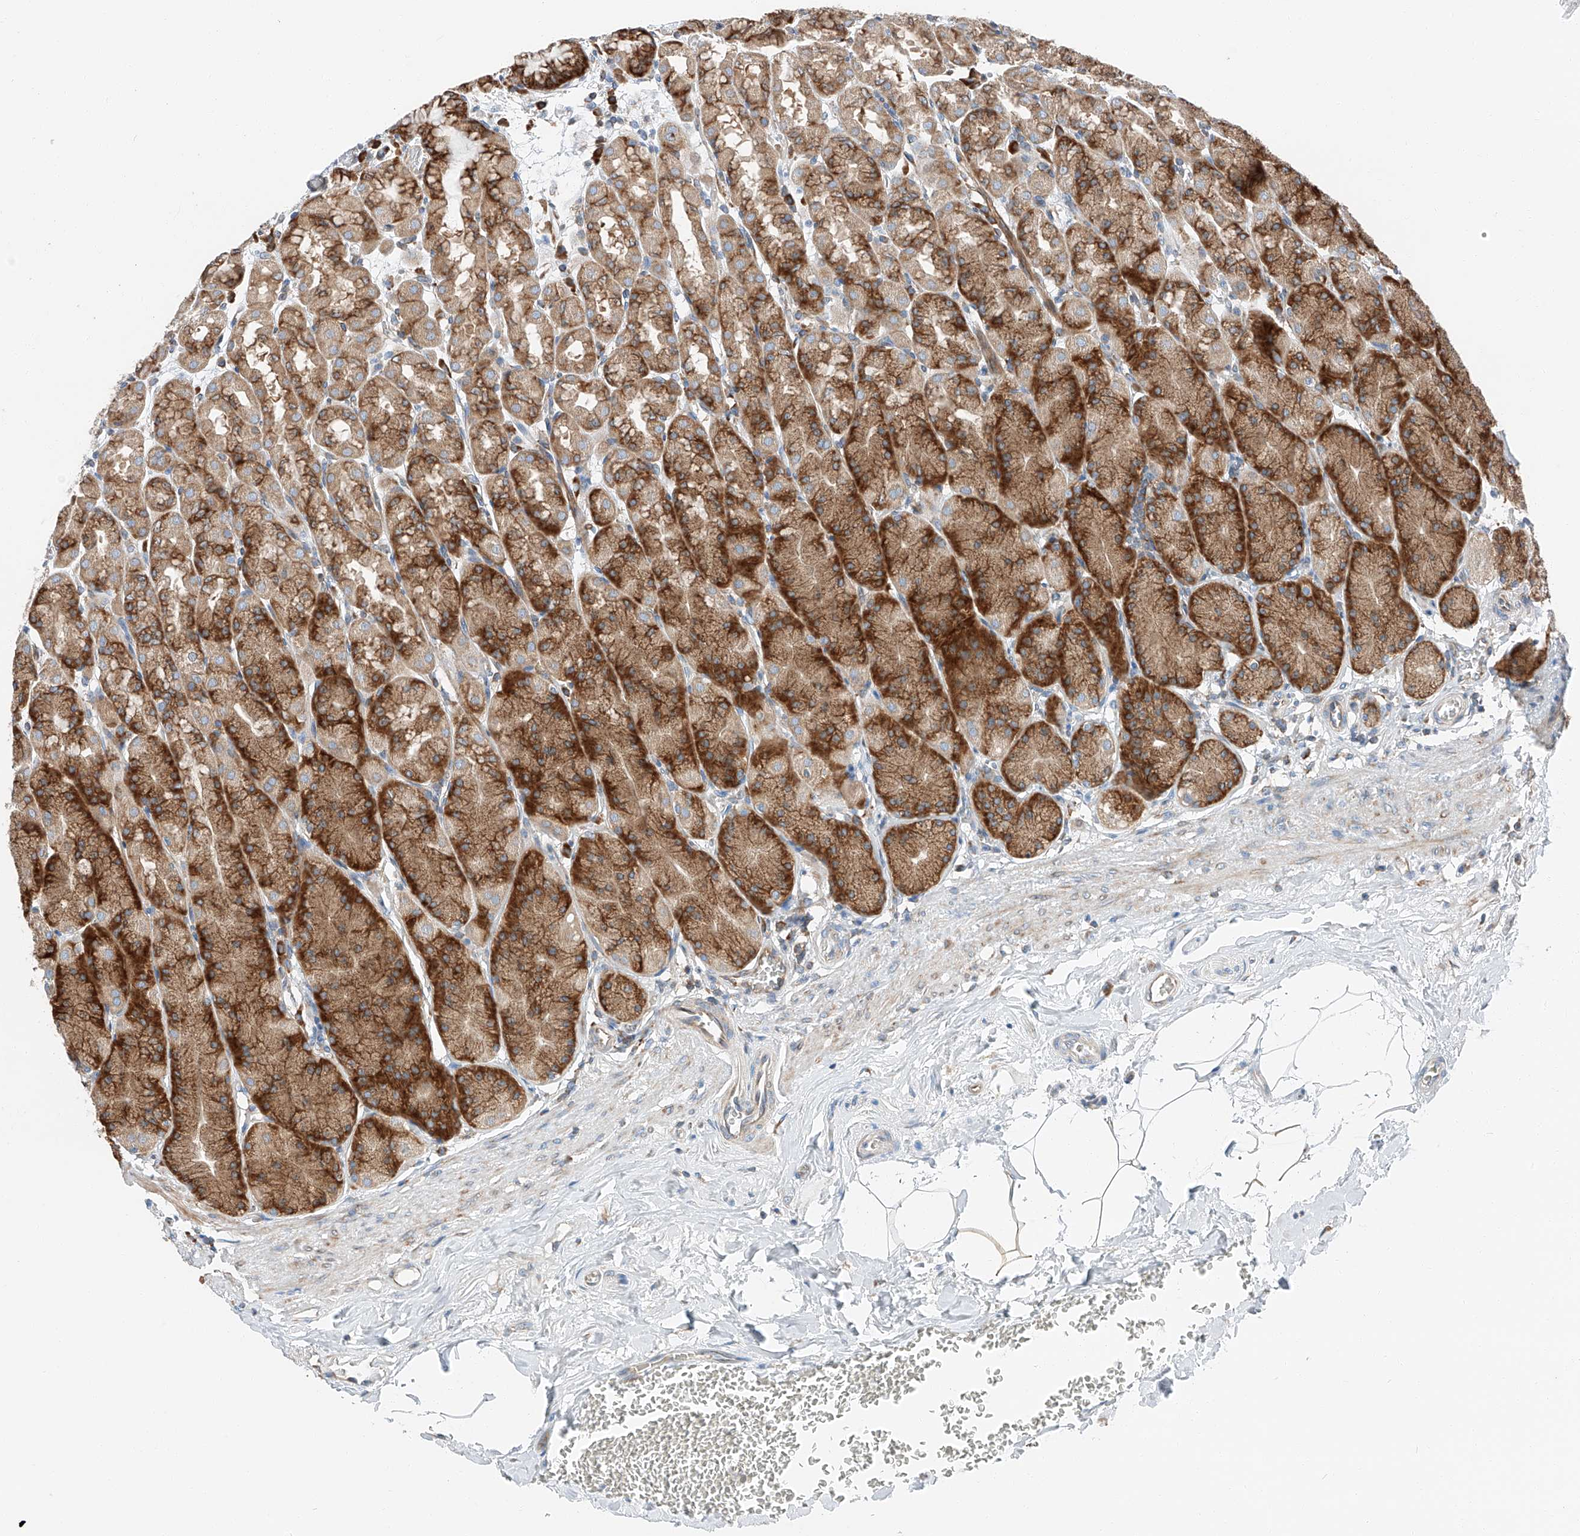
{"staining": {"intensity": "moderate", "quantity": ">75%", "location": "cytoplasmic/membranous"}, "tissue": "stomach", "cell_type": "Glandular cells", "image_type": "normal", "snomed": [{"axis": "morphology", "description": "Normal tissue, NOS"}, {"axis": "topography", "description": "Stomach"}], "caption": "Immunohistochemical staining of unremarkable human stomach exhibits moderate cytoplasmic/membranous protein positivity in about >75% of glandular cells.", "gene": "ZC3H15", "patient": {"sex": "male", "age": 42}}